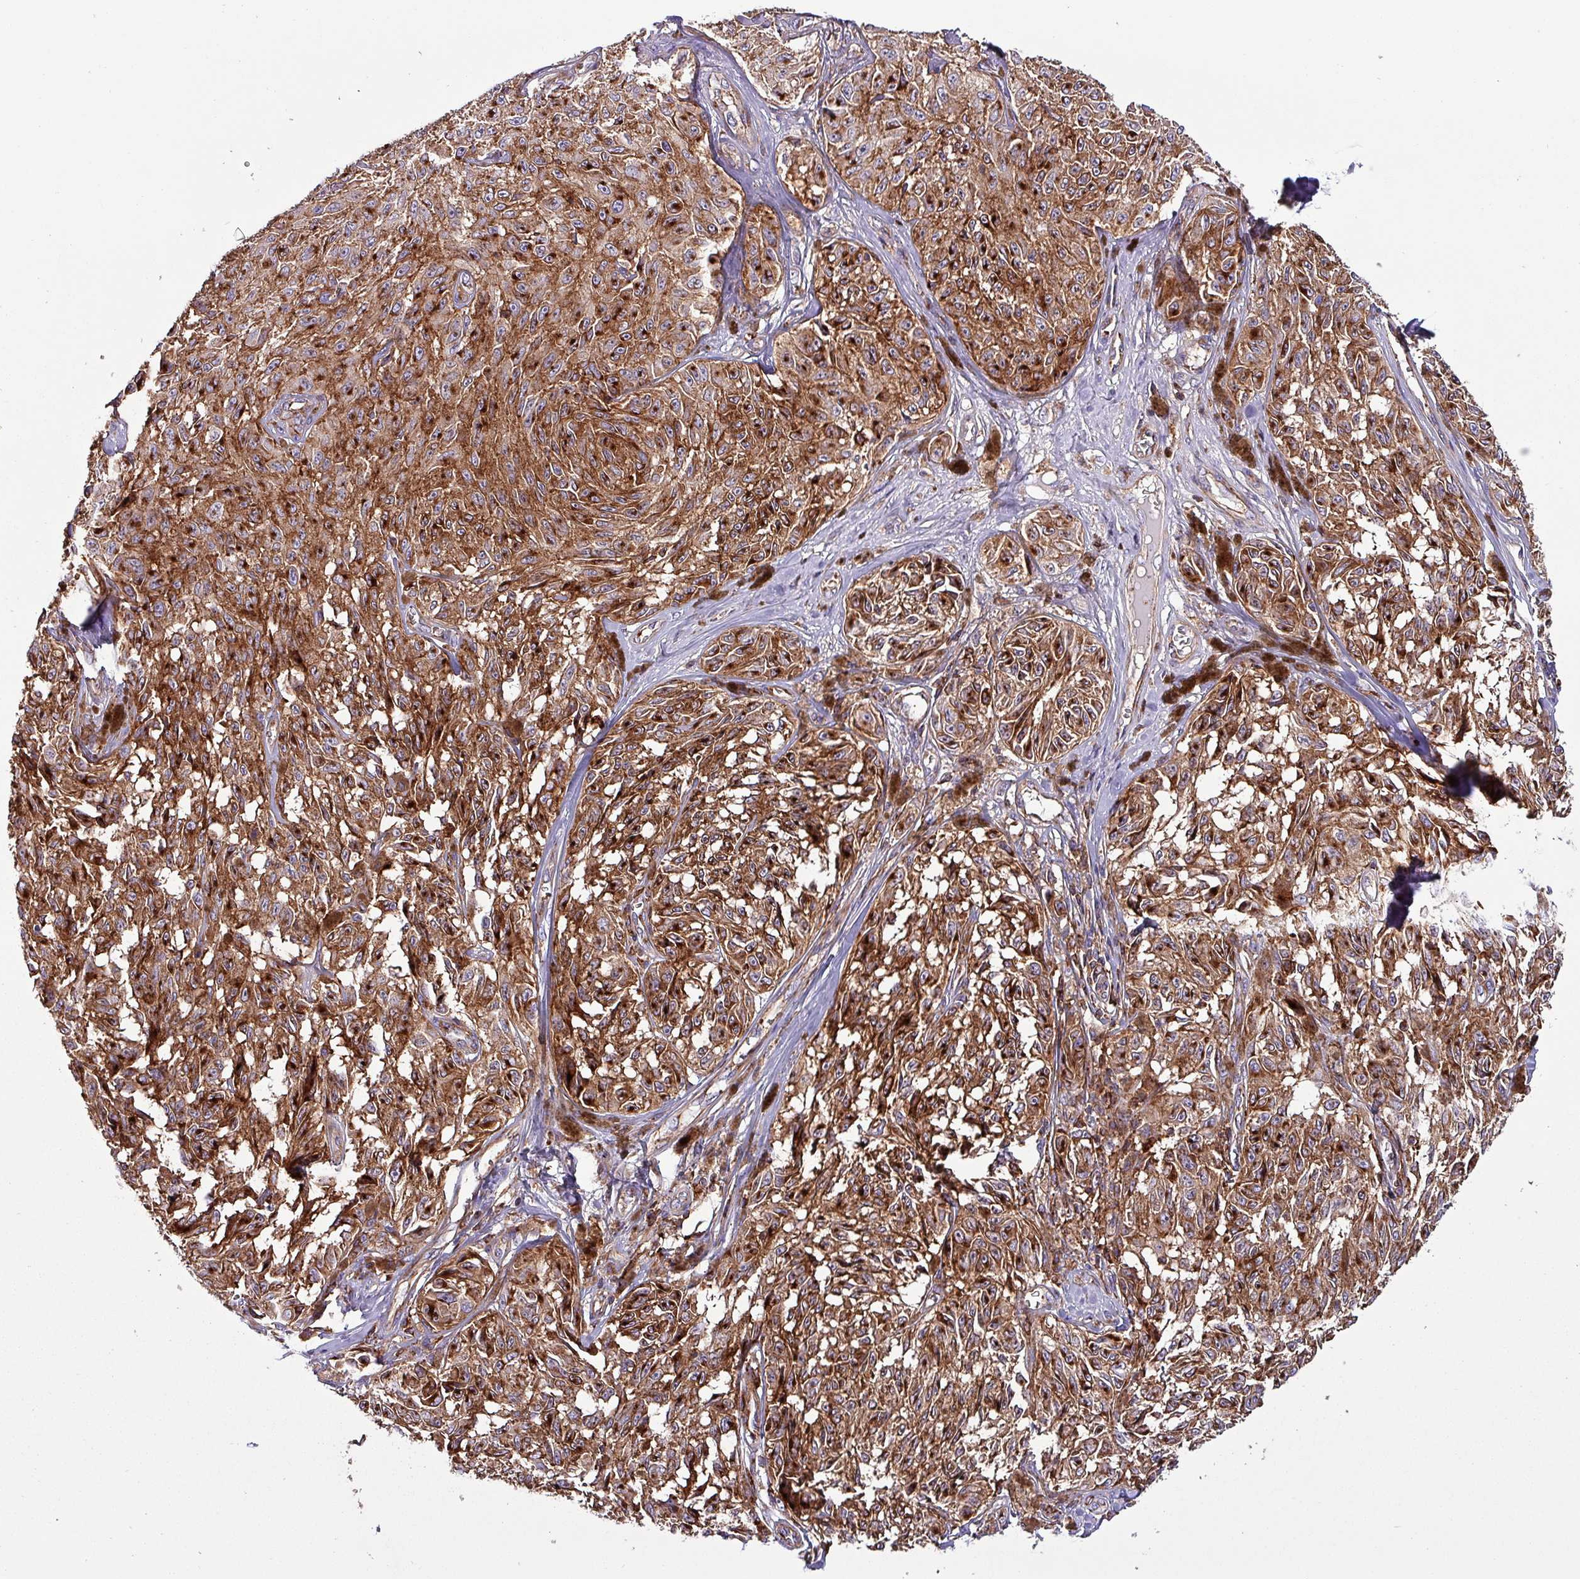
{"staining": {"intensity": "strong", "quantity": ">75%", "location": "cytoplasmic/membranous"}, "tissue": "melanoma", "cell_type": "Tumor cells", "image_type": "cancer", "snomed": [{"axis": "morphology", "description": "Malignant melanoma, NOS"}, {"axis": "topography", "description": "Skin"}], "caption": "There is high levels of strong cytoplasmic/membranous staining in tumor cells of melanoma, as demonstrated by immunohistochemical staining (brown color).", "gene": "VAMP4", "patient": {"sex": "male", "age": 68}}